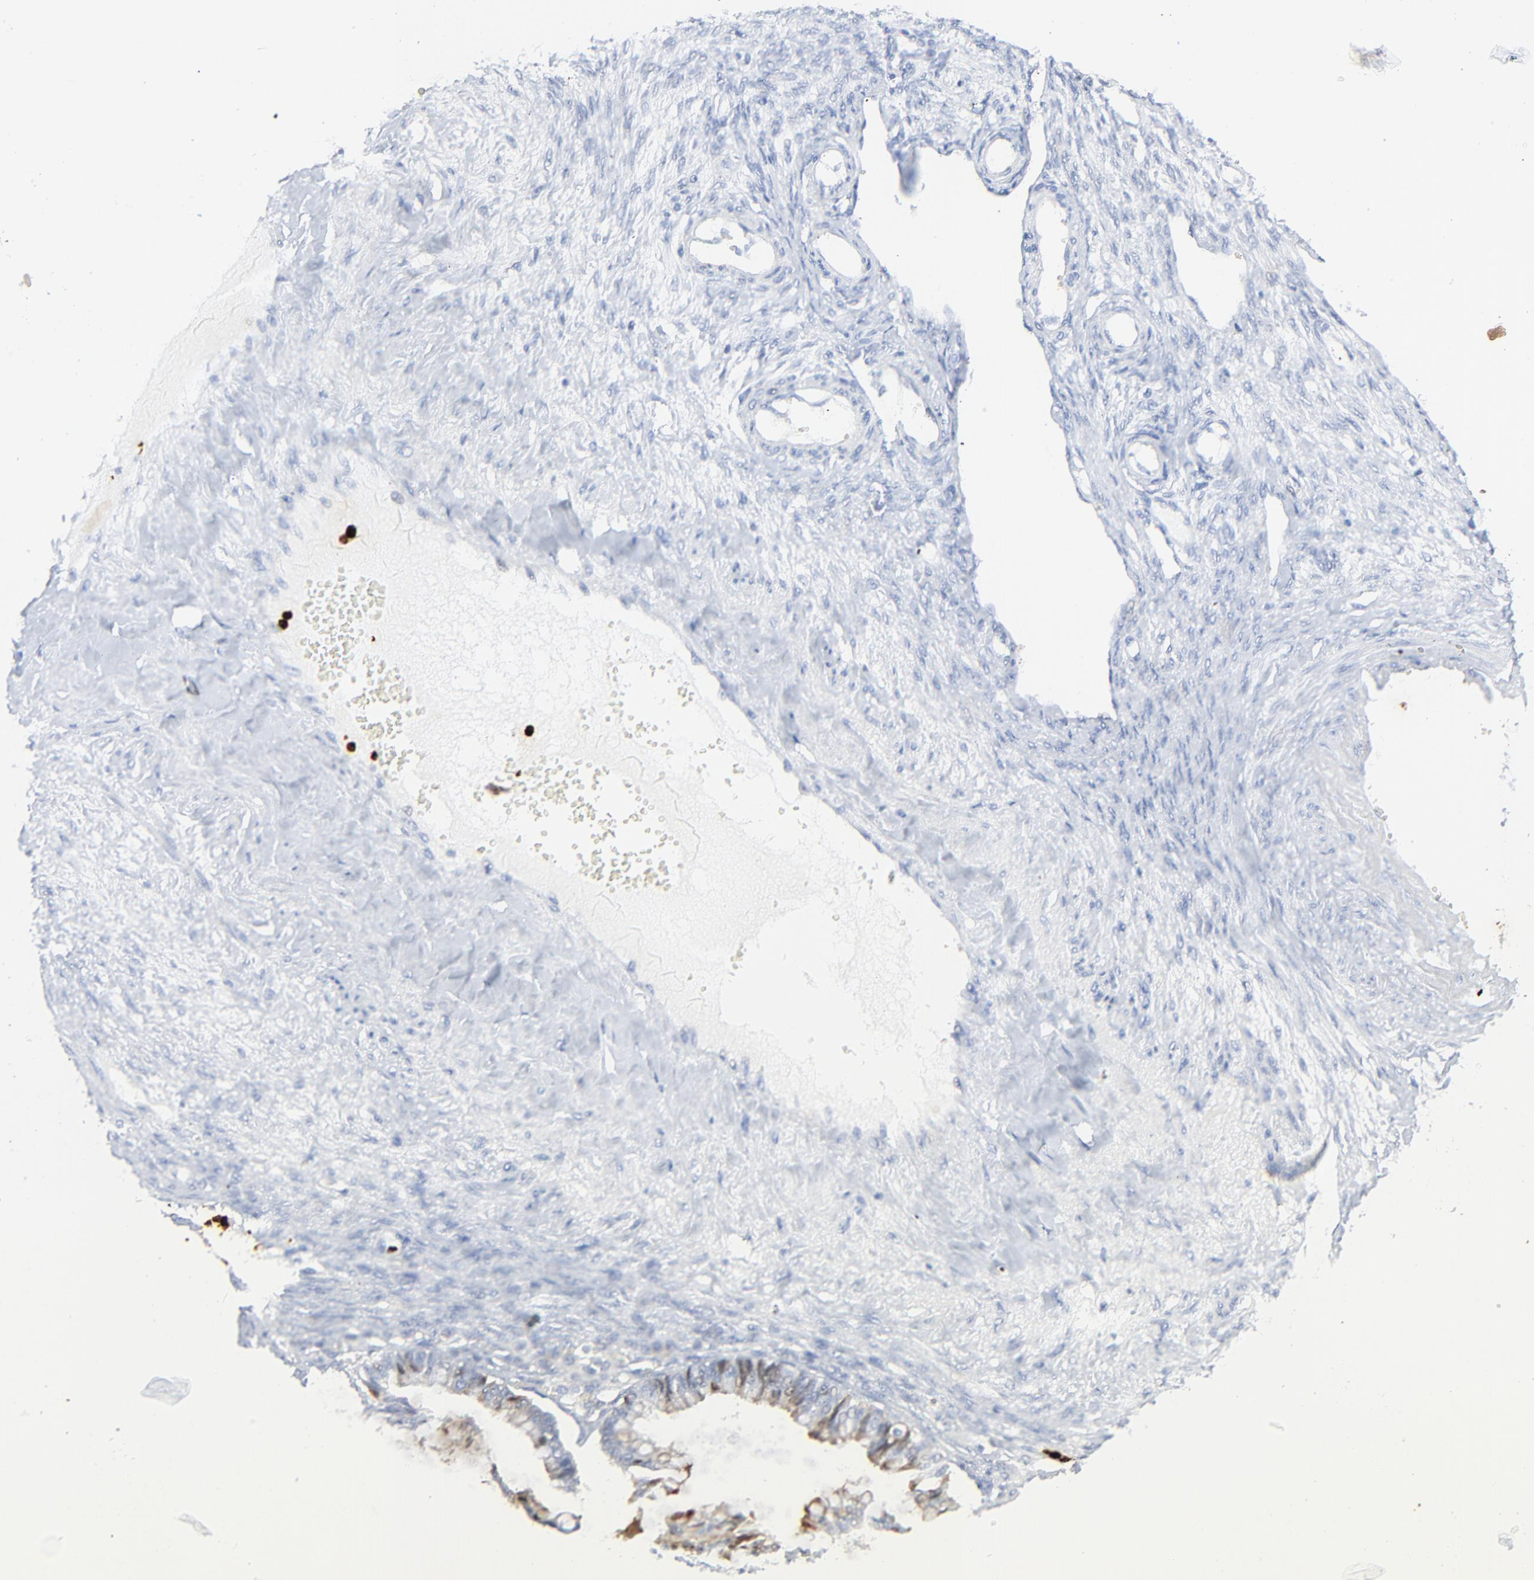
{"staining": {"intensity": "weak", "quantity": "<25%", "location": "cytoplasmic/membranous"}, "tissue": "ovarian cancer", "cell_type": "Tumor cells", "image_type": "cancer", "snomed": [{"axis": "morphology", "description": "Cystadenocarcinoma, mucinous, NOS"}, {"axis": "topography", "description": "Ovary"}], "caption": "Image shows no protein positivity in tumor cells of ovarian mucinous cystadenocarcinoma tissue.", "gene": "LCN2", "patient": {"sex": "female", "age": 57}}